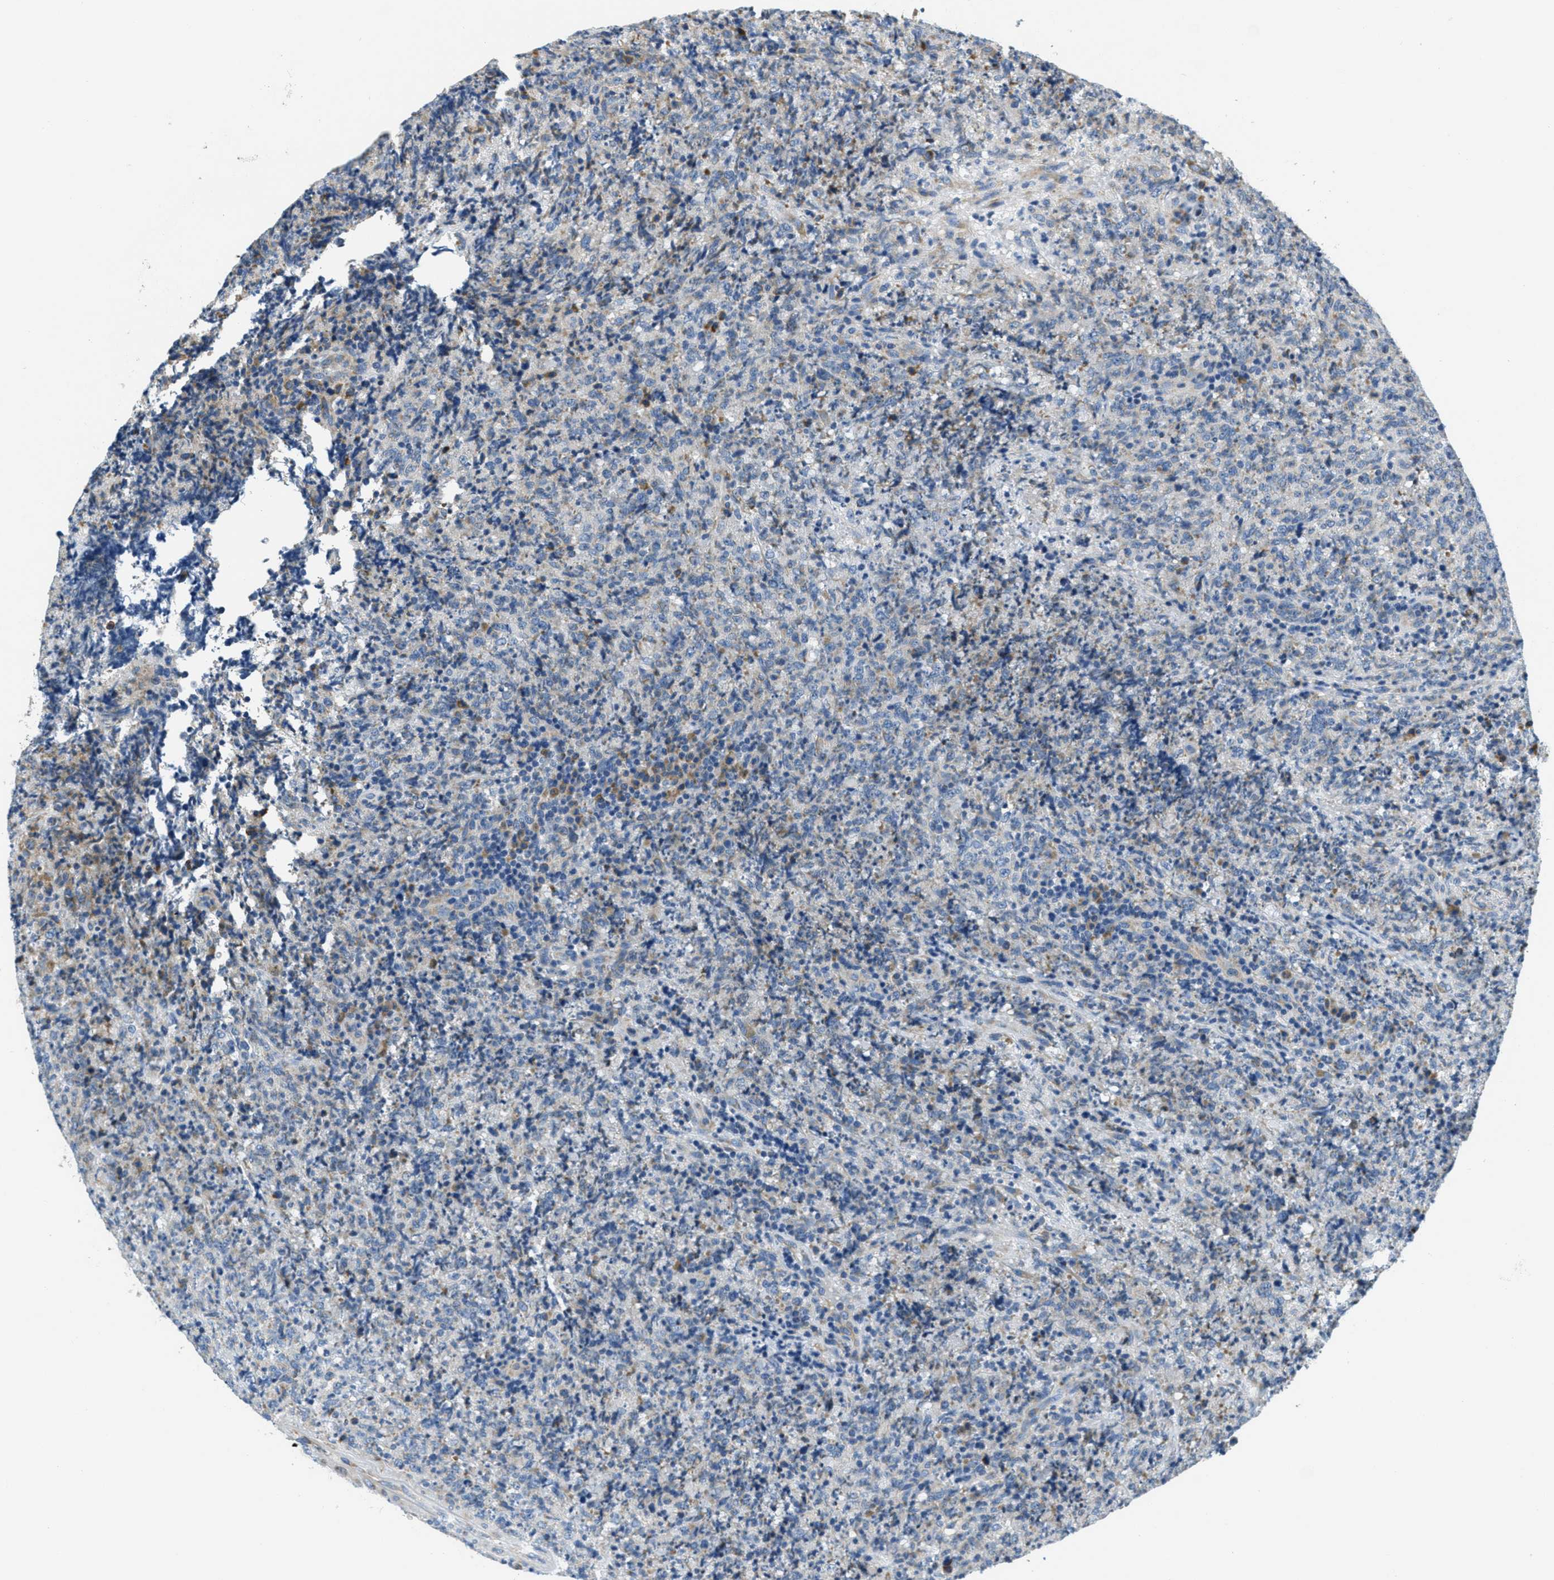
{"staining": {"intensity": "weak", "quantity": "<25%", "location": "cytoplasmic/membranous"}, "tissue": "lymphoma", "cell_type": "Tumor cells", "image_type": "cancer", "snomed": [{"axis": "morphology", "description": "Malignant lymphoma, non-Hodgkin's type, High grade"}, {"axis": "topography", "description": "Tonsil"}], "caption": "IHC image of neoplastic tissue: lymphoma stained with DAB demonstrates no significant protein positivity in tumor cells.", "gene": "CA4", "patient": {"sex": "female", "age": 36}}